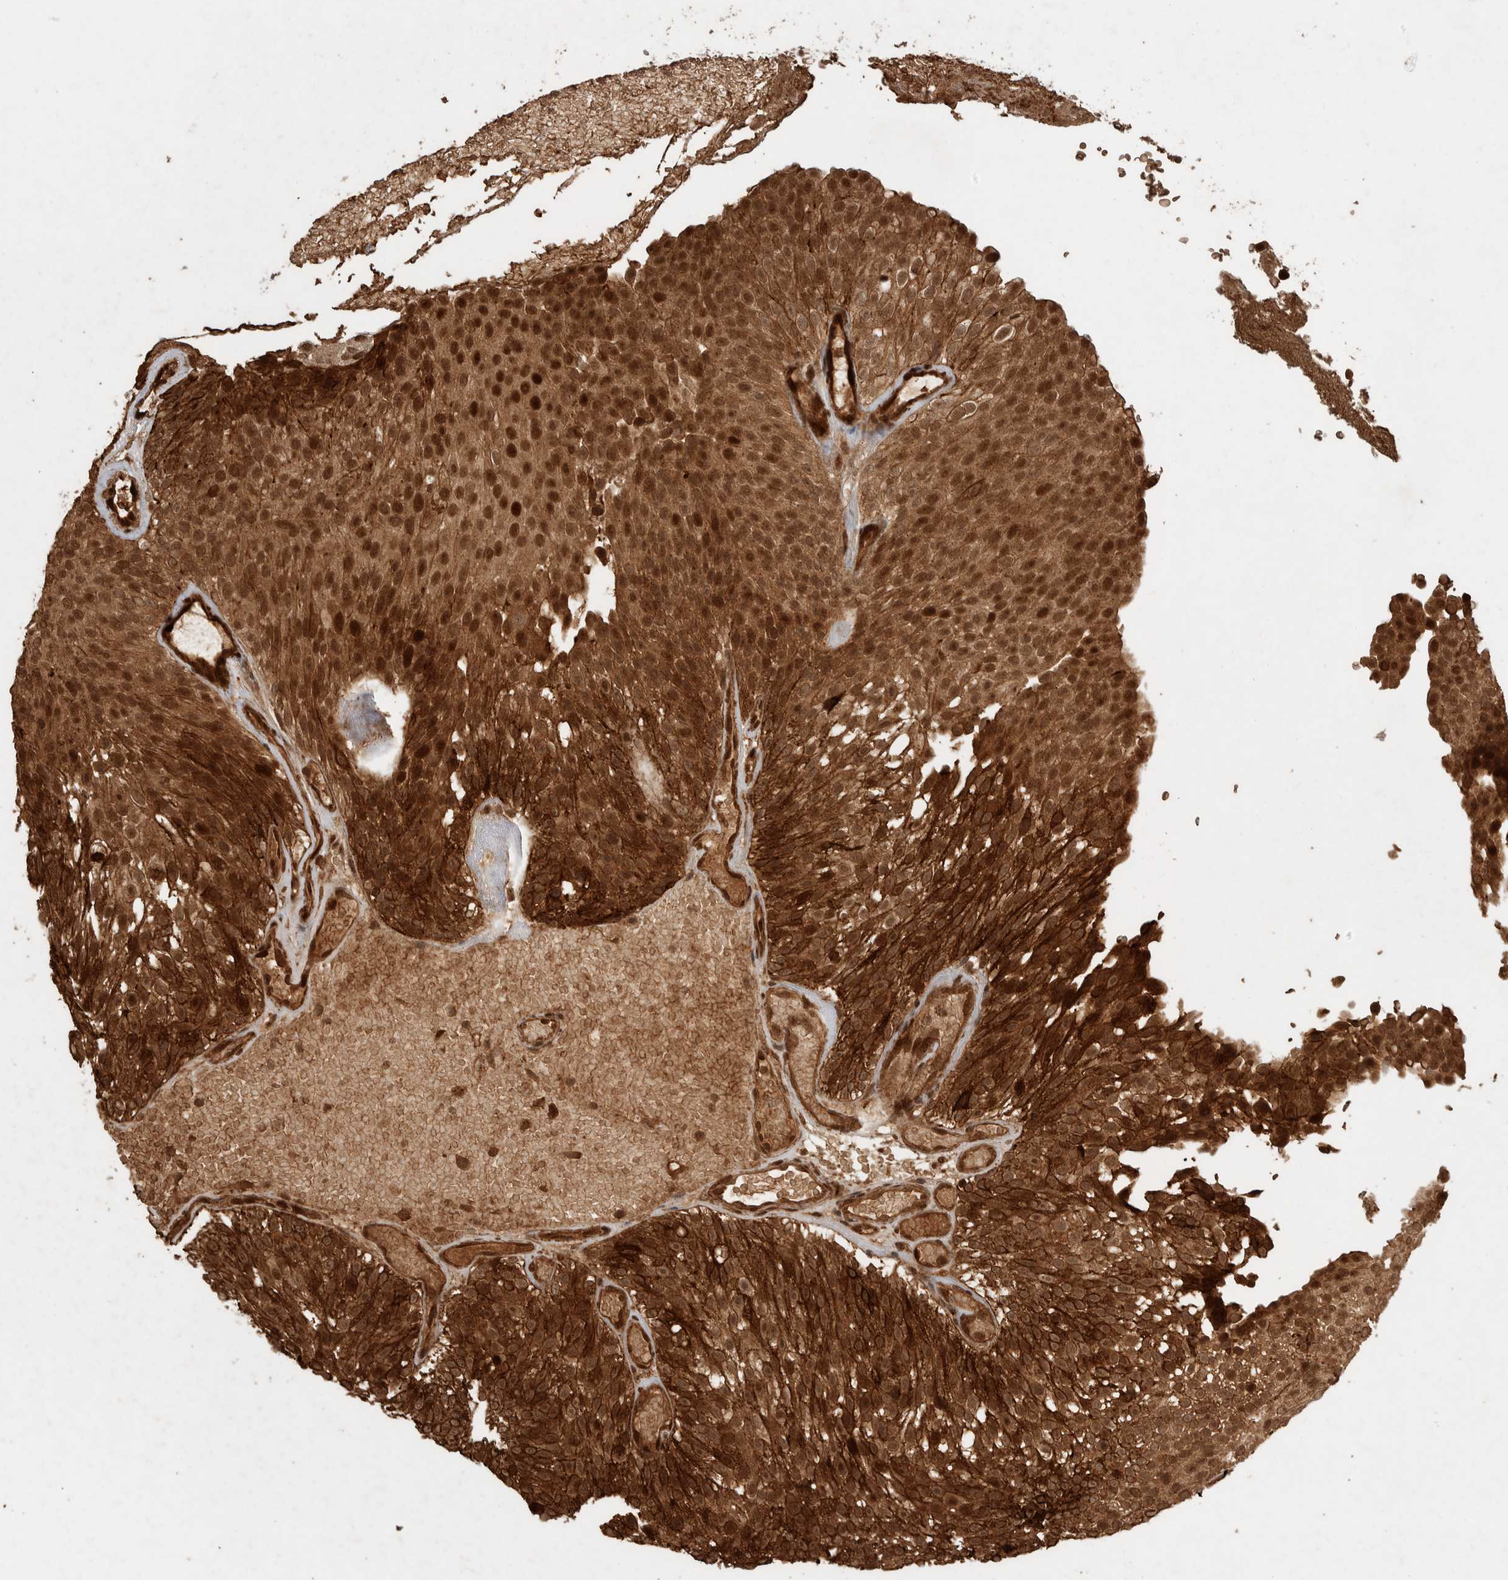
{"staining": {"intensity": "strong", "quantity": ">75%", "location": "cytoplasmic/membranous,nuclear"}, "tissue": "urothelial cancer", "cell_type": "Tumor cells", "image_type": "cancer", "snomed": [{"axis": "morphology", "description": "Urothelial carcinoma, Low grade"}, {"axis": "topography", "description": "Urinary bladder"}], "caption": "Protein expression analysis of low-grade urothelial carcinoma reveals strong cytoplasmic/membranous and nuclear staining in about >75% of tumor cells.", "gene": "CNTROB", "patient": {"sex": "male", "age": 78}}